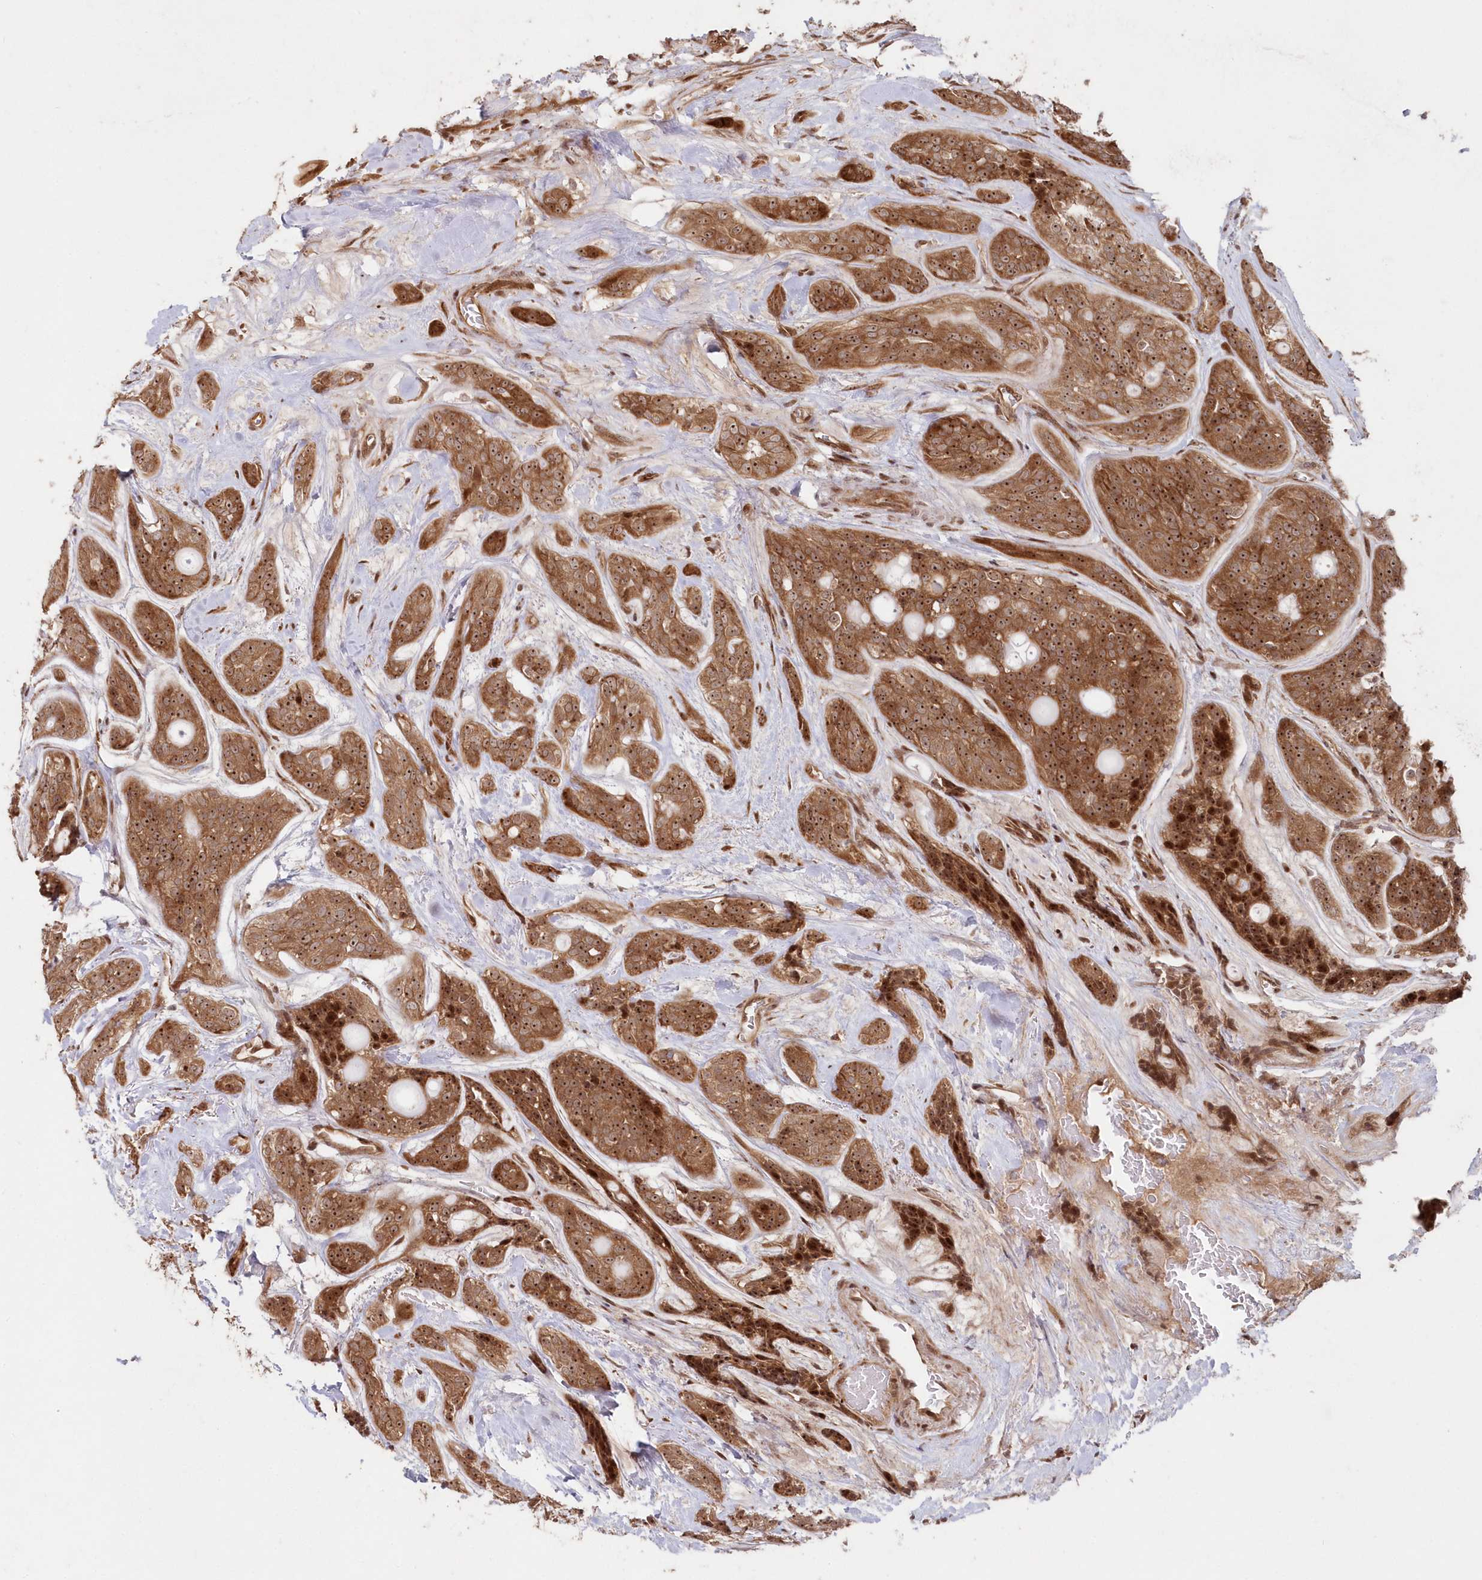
{"staining": {"intensity": "moderate", "quantity": ">75%", "location": "cytoplasmic/membranous,nuclear"}, "tissue": "head and neck cancer", "cell_type": "Tumor cells", "image_type": "cancer", "snomed": [{"axis": "morphology", "description": "Adenocarcinoma, NOS"}, {"axis": "topography", "description": "Head-Neck"}], "caption": "About >75% of tumor cells in human head and neck cancer (adenocarcinoma) exhibit moderate cytoplasmic/membranous and nuclear protein positivity as visualized by brown immunohistochemical staining.", "gene": "SERINC1", "patient": {"sex": "male", "age": 66}}